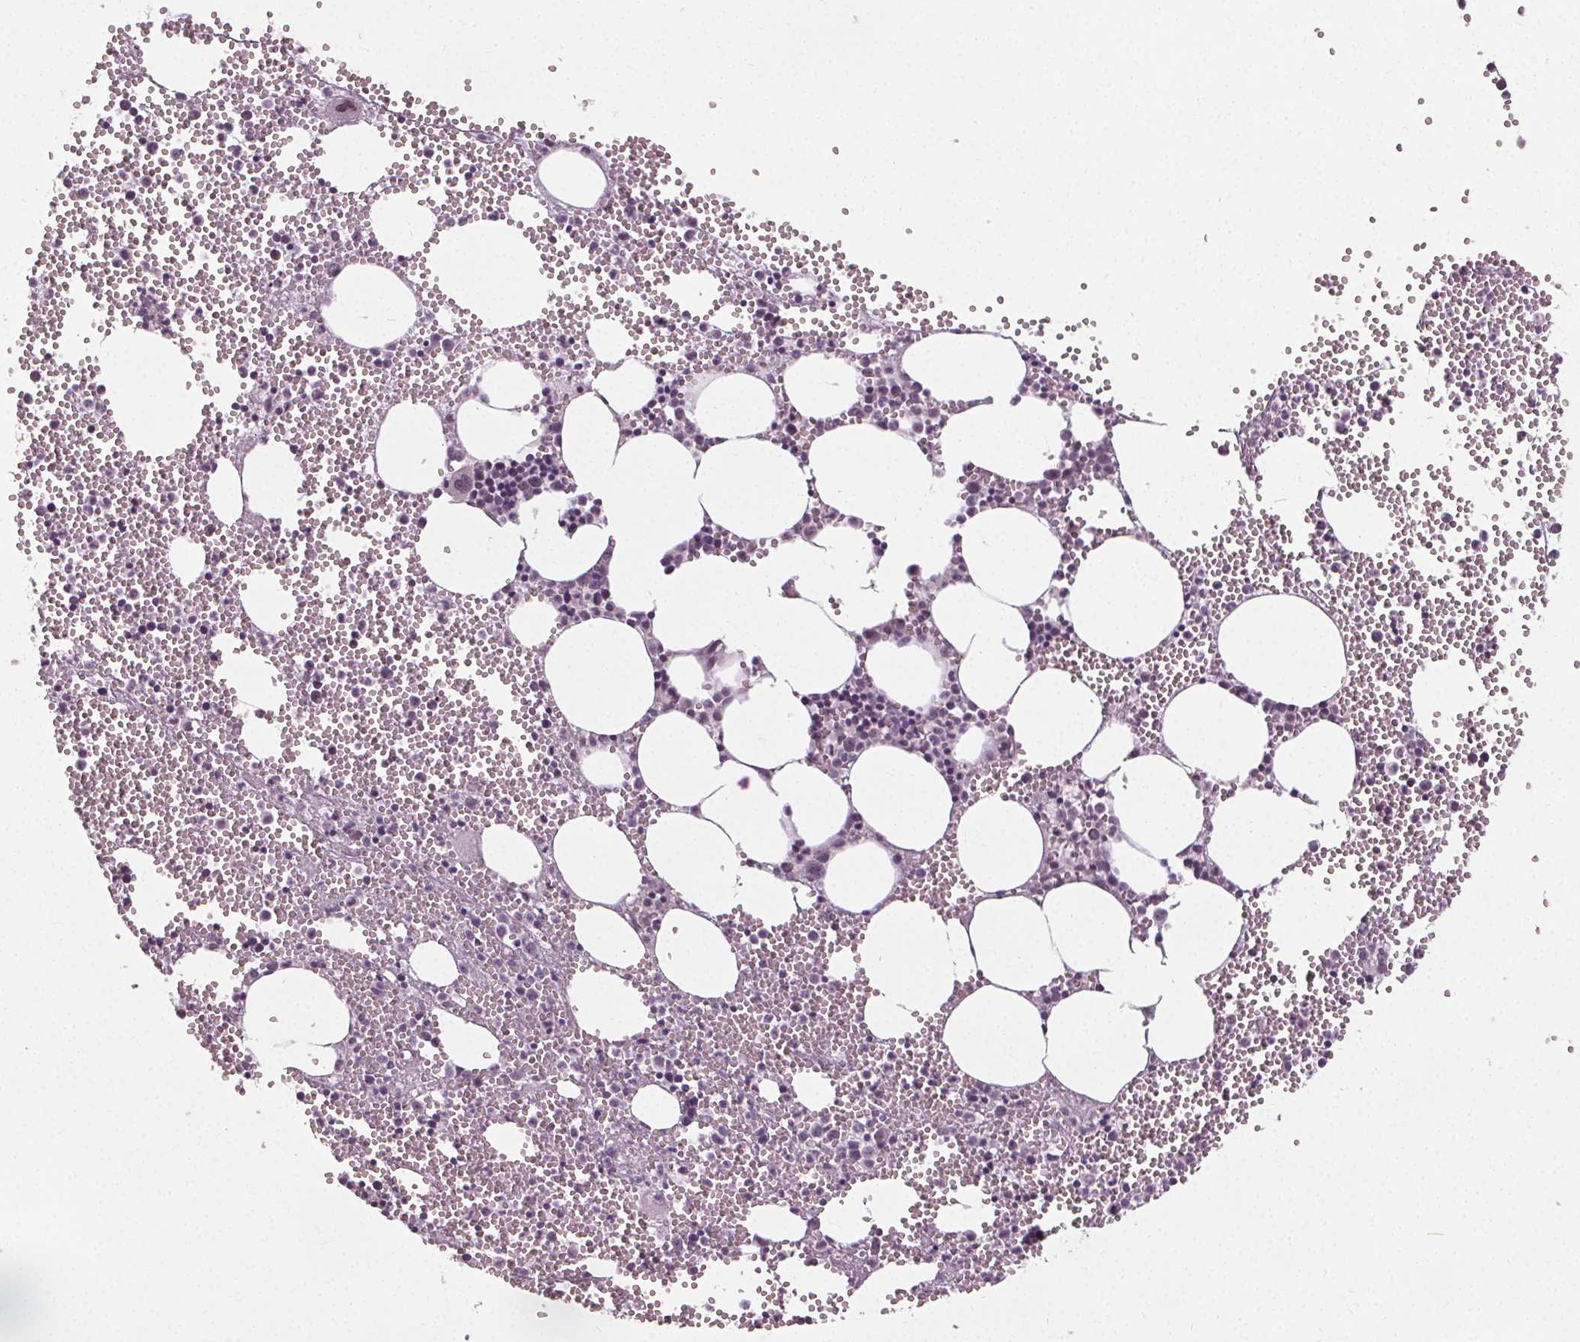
{"staining": {"intensity": "negative", "quantity": "none", "location": "none"}, "tissue": "bone marrow", "cell_type": "Hematopoietic cells", "image_type": "normal", "snomed": [{"axis": "morphology", "description": "Normal tissue, NOS"}, {"axis": "topography", "description": "Bone marrow"}], "caption": "Immunohistochemistry (IHC) histopathology image of benign bone marrow: human bone marrow stained with DAB (3,3'-diaminobenzidine) exhibits no significant protein expression in hematopoietic cells.", "gene": "PKP1", "patient": {"sex": "male", "age": 89}}